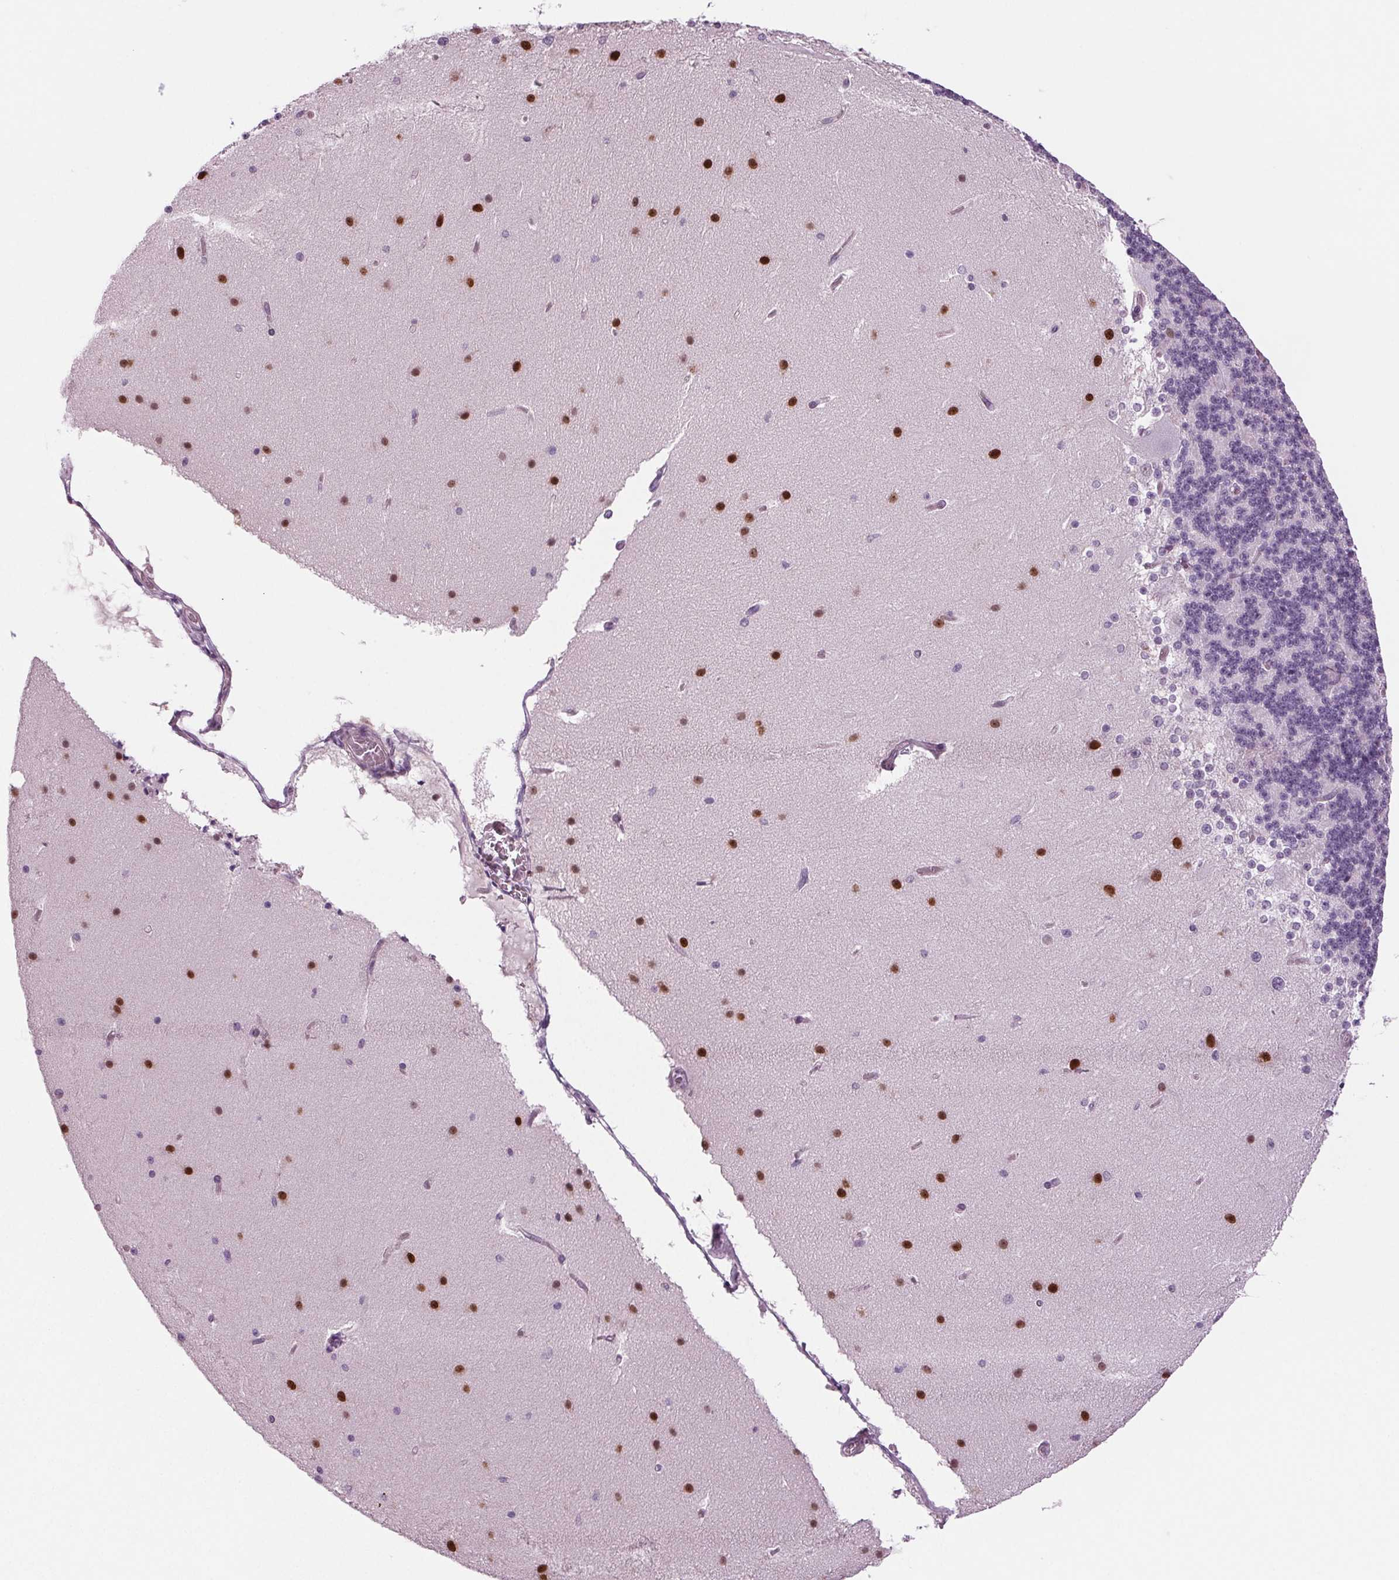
{"staining": {"intensity": "negative", "quantity": "none", "location": "none"}, "tissue": "cerebellum", "cell_type": "Cells in granular layer", "image_type": "normal", "snomed": [{"axis": "morphology", "description": "Normal tissue, NOS"}, {"axis": "topography", "description": "Cerebellum"}], "caption": "The micrograph demonstrates no staining of cells in granular layer in unremarkable cerebellum.", "gene": "BHLHE22", "patient": {"sex": "female", "age": 19}}